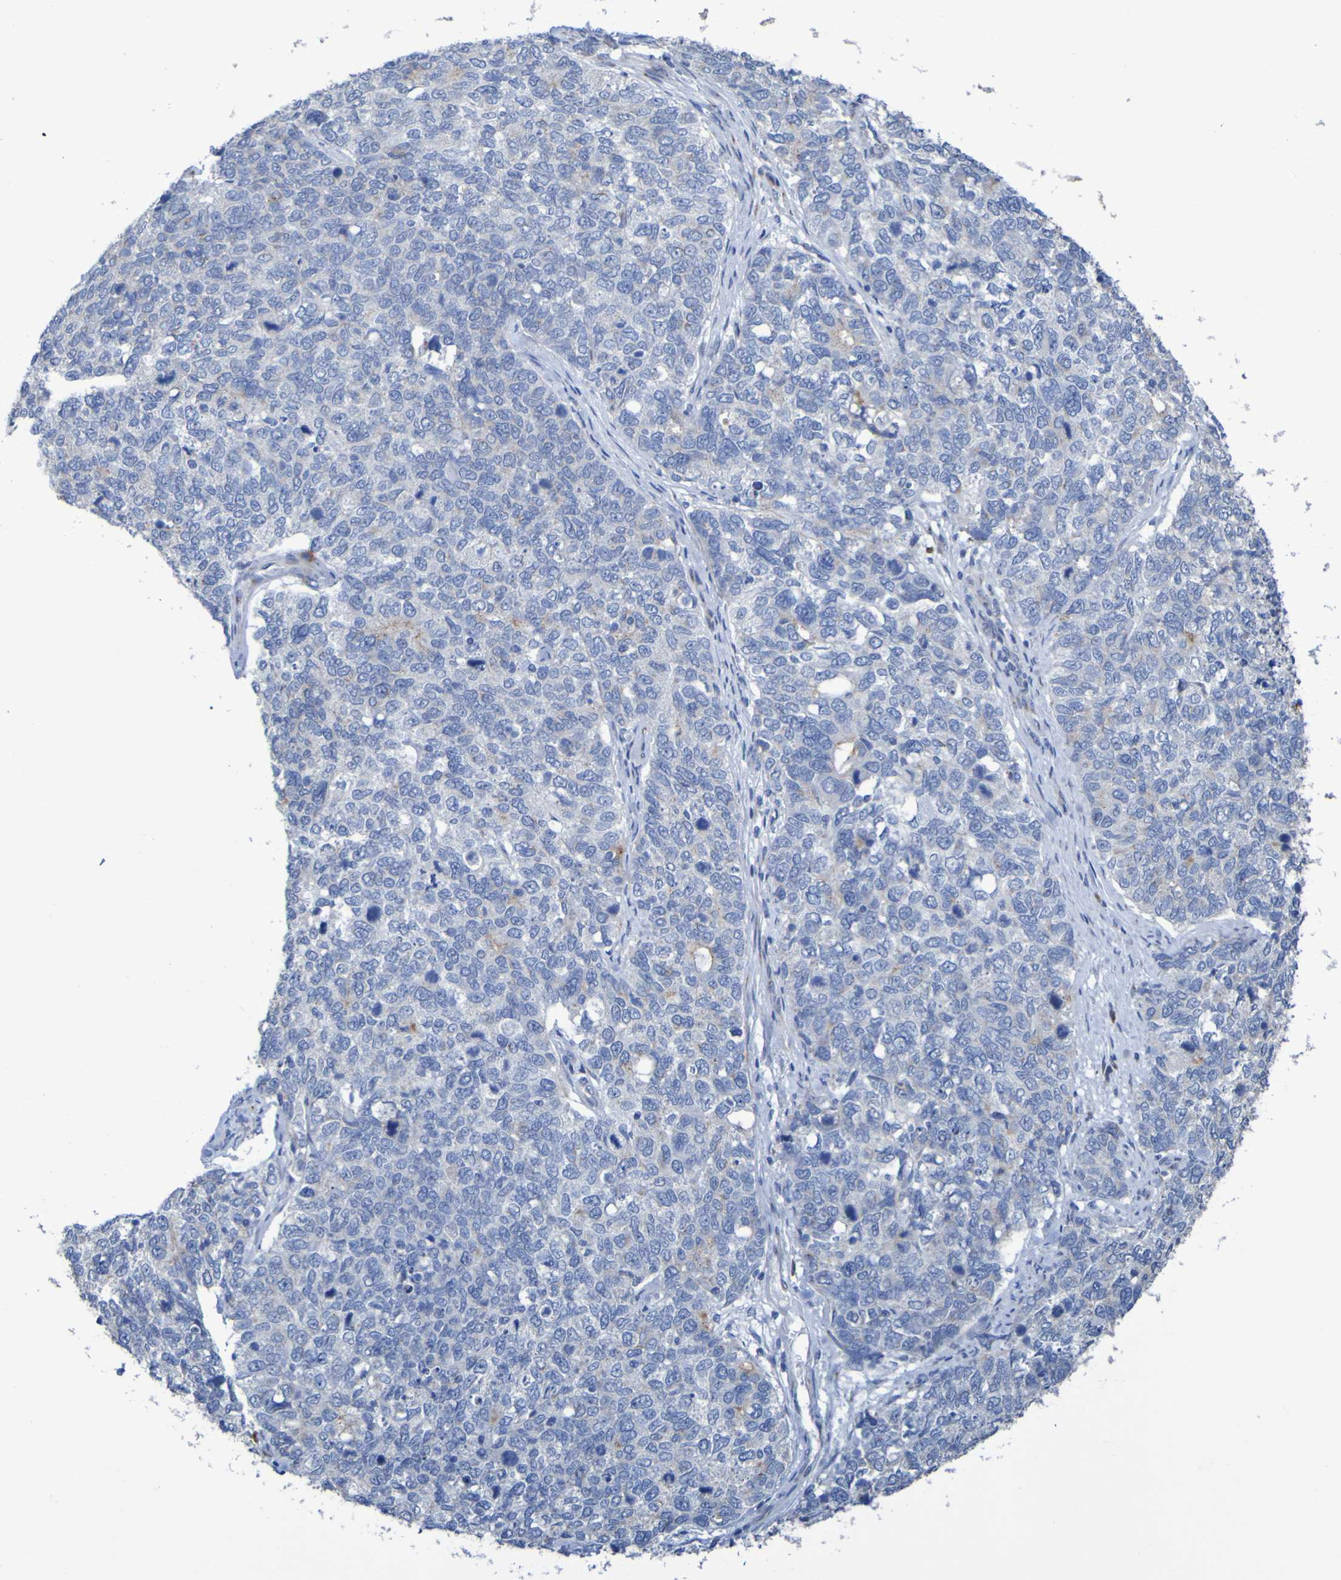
{"staining": {"intensity": "weak", "quantity": "<25%", "location": "cytoplasmic/membranous"}, "tissue": "cervical cancer", "cell_type": "Tumor cells", "image_type": "cancer", "snomed": [{"axis": "morphology", "description": "Squamous cell carcinoma, NOS"}, {"axis": "topography", "description": "Cervix"}], "caption": "Immunohistochemical staining of cervical squamous cell carcinoma reveals no significant expression in tumor cells.", "gene": "C11orf24", "patient": {"sex": "female", "age": 63}}